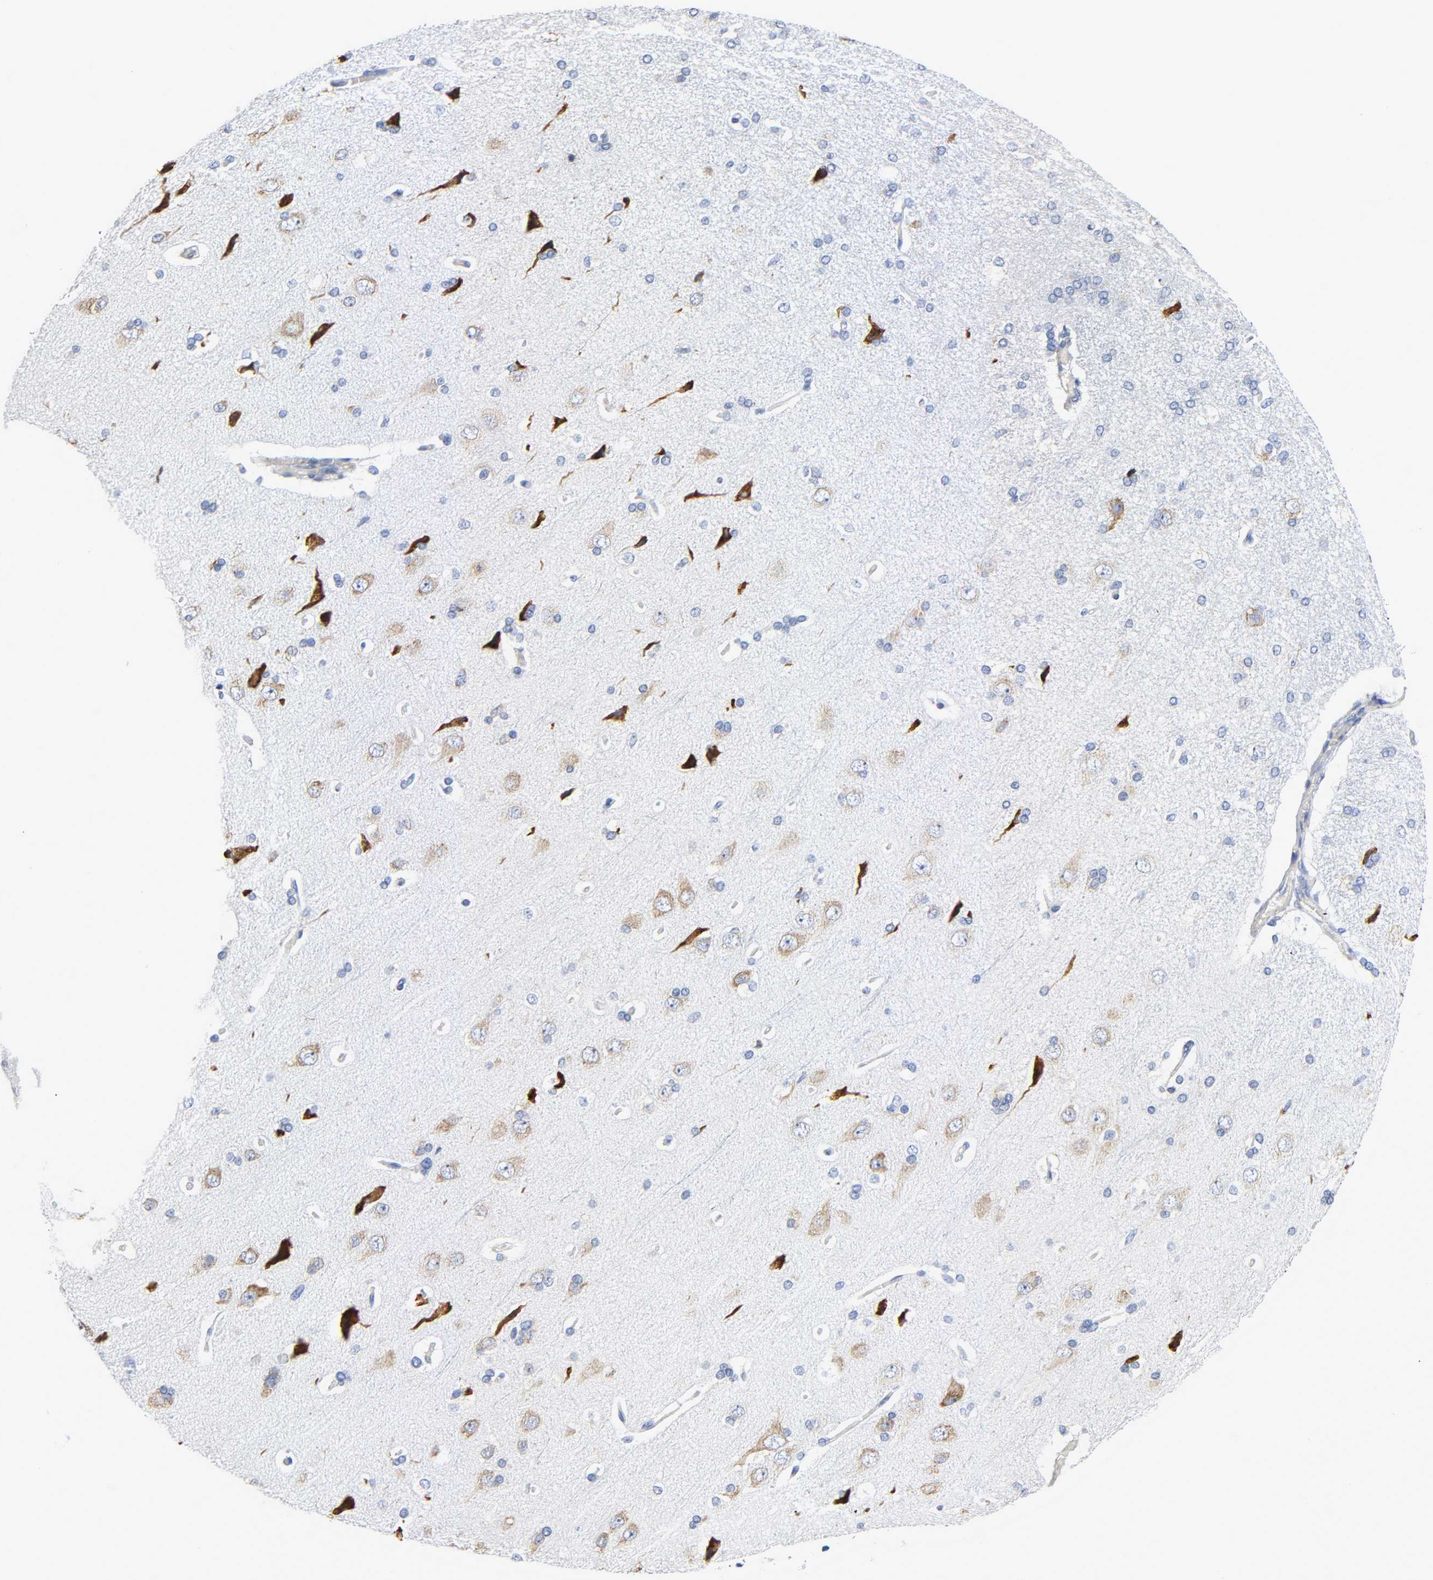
{"staining": {"intensity": "negative", "quantity": "none", "location": "none"}, "tissue": "cerebral cortex", "cell_type": "Endothelial cells", "image_type": "normal", "snomed": [{"axis": "morphology", "description": "Normal tissue, NOS"}, {"axis": "topography", "description": "Cerebral cortex"}], "caption": "High magnification brightfield microscopy of normal cerebral cortex stained with DAB (3,3'-diaminobenzidine) (brown) and counterstained with hematoxylin (blue): endothelial cells show no significant expression.", "gene": "REL", "patient": {"sex": "male", "age": 62}}